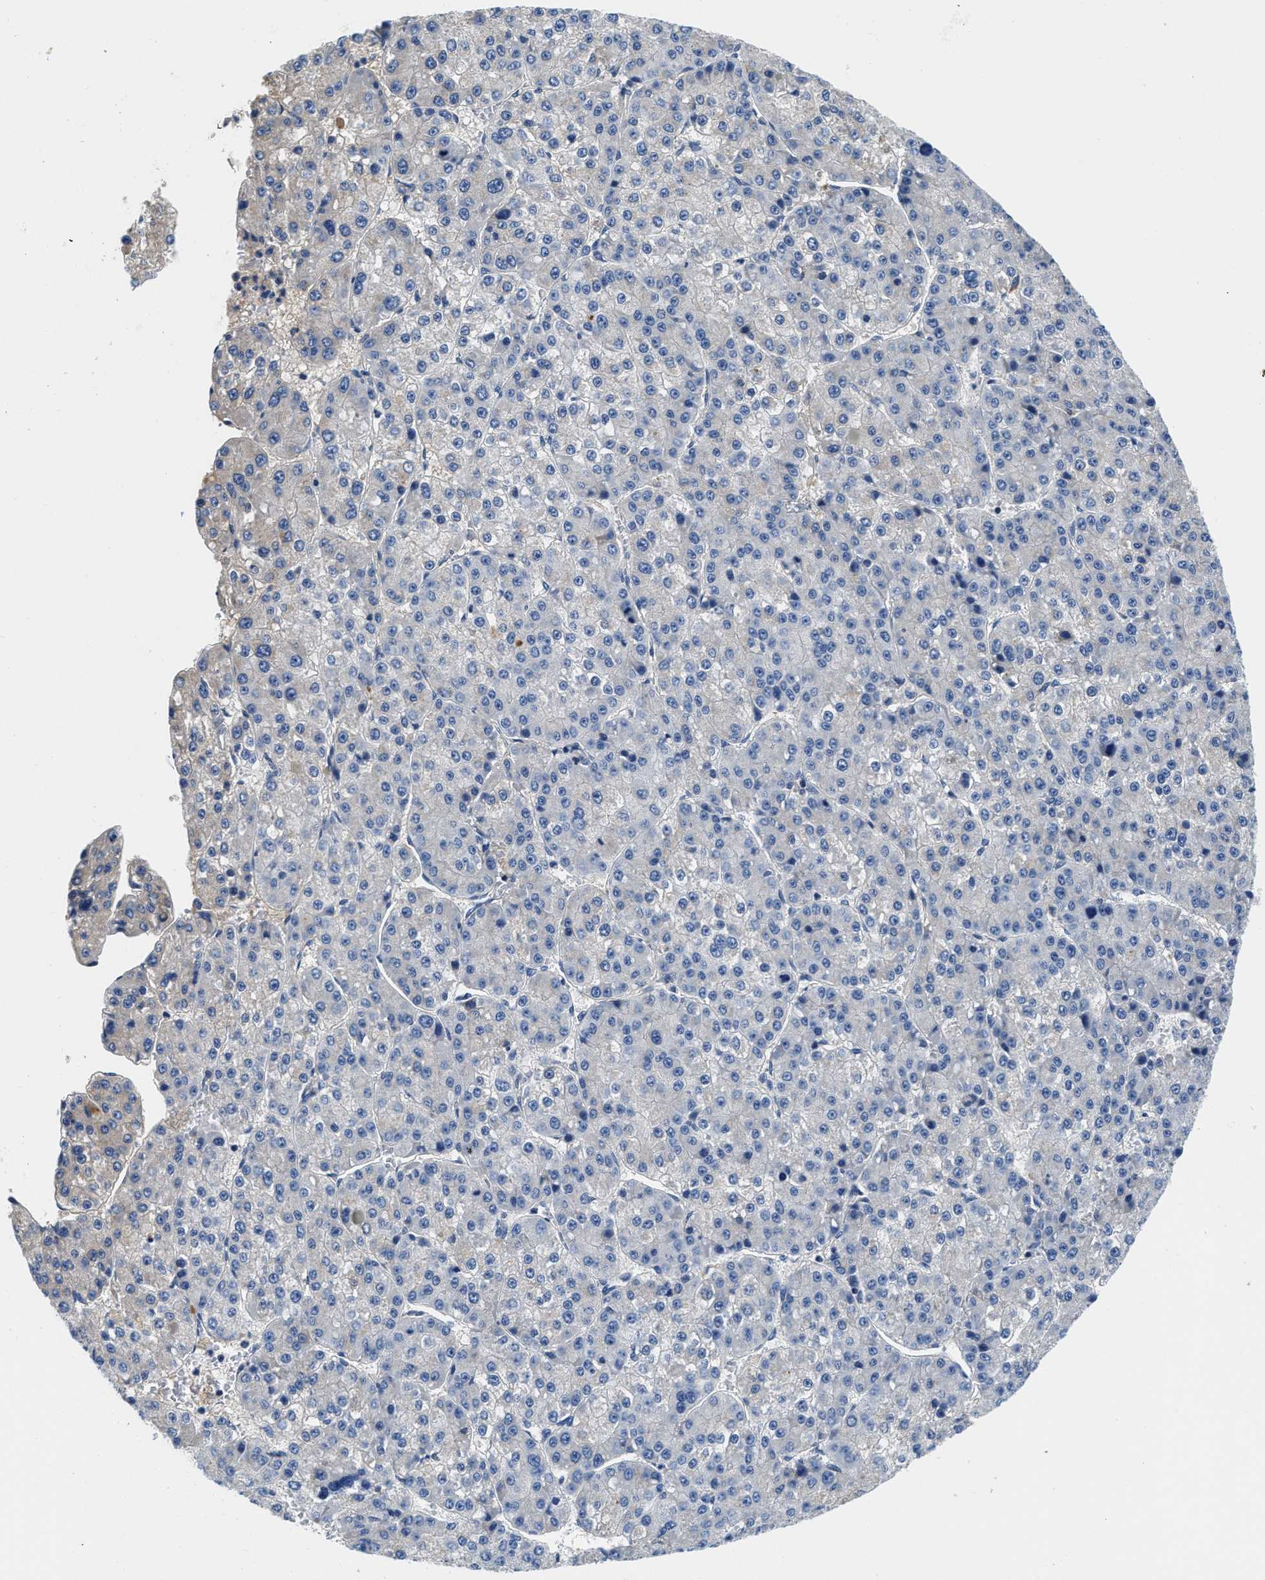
{"staining": {"intensity": "negative", "quantity": "none", "location": "none"}, "tissue": "liver cancer", "cell_type": "Tumor cells", "image_type": "cancer", "snomed": [{"axis": "morphology", "description": "Carcinoma, Hepatocellular, NOS"}, {"axis": "topography", "description": "Liver"}], "caption": "IHC photomicrograph of neoplastic tissue: human hepatocellular carcinoma (liver) stained with DAB (3,3'-diaminobenzidine) exhibits no significant protein staining in tumor cells. (DAB (3,3'-diaminobenzidine) immunohistochemistry (IHC), high magnification).", "gene": "STAT2", "patient": {"sex": "female", "age": 73}}